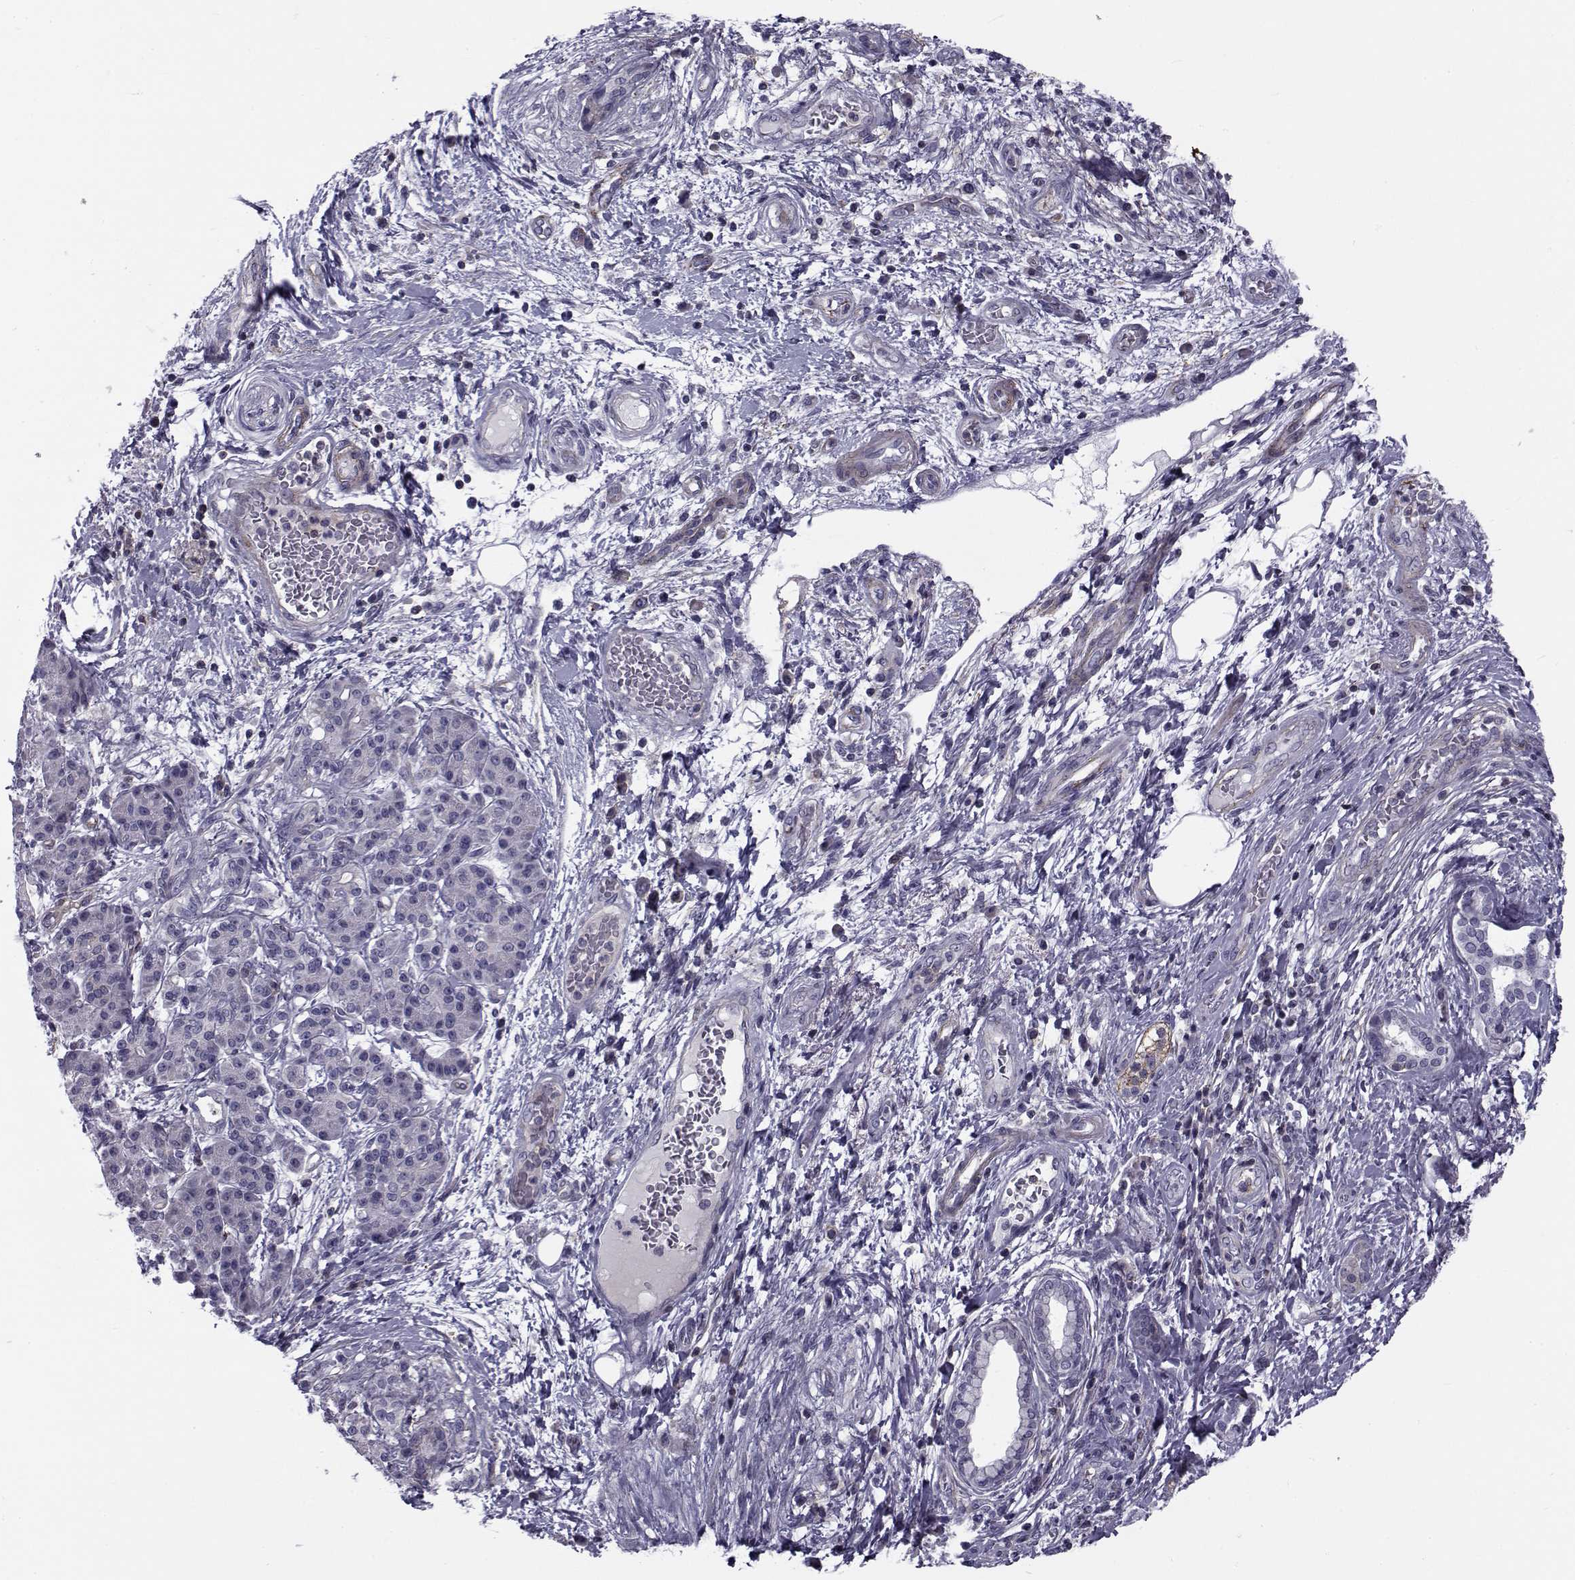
{"staining": {"intensity": "negative", "quantity": "none", "location": "none"}, "tissue": "pancreatic cancer", "cell_type": "Tumor cells", "image_type": "cancer", "snomed": [{"axis": "morphology", "description": "Adenocarcinoma, NOS"}, {"axis": "topography", "description": "Pancreas"}], "caption": "IHC of adenocarcinoma (pancreatic) shows no expression in tumor cells.", "gene": "LRRC27", "patient": {"sex": "female", "age": 73}}